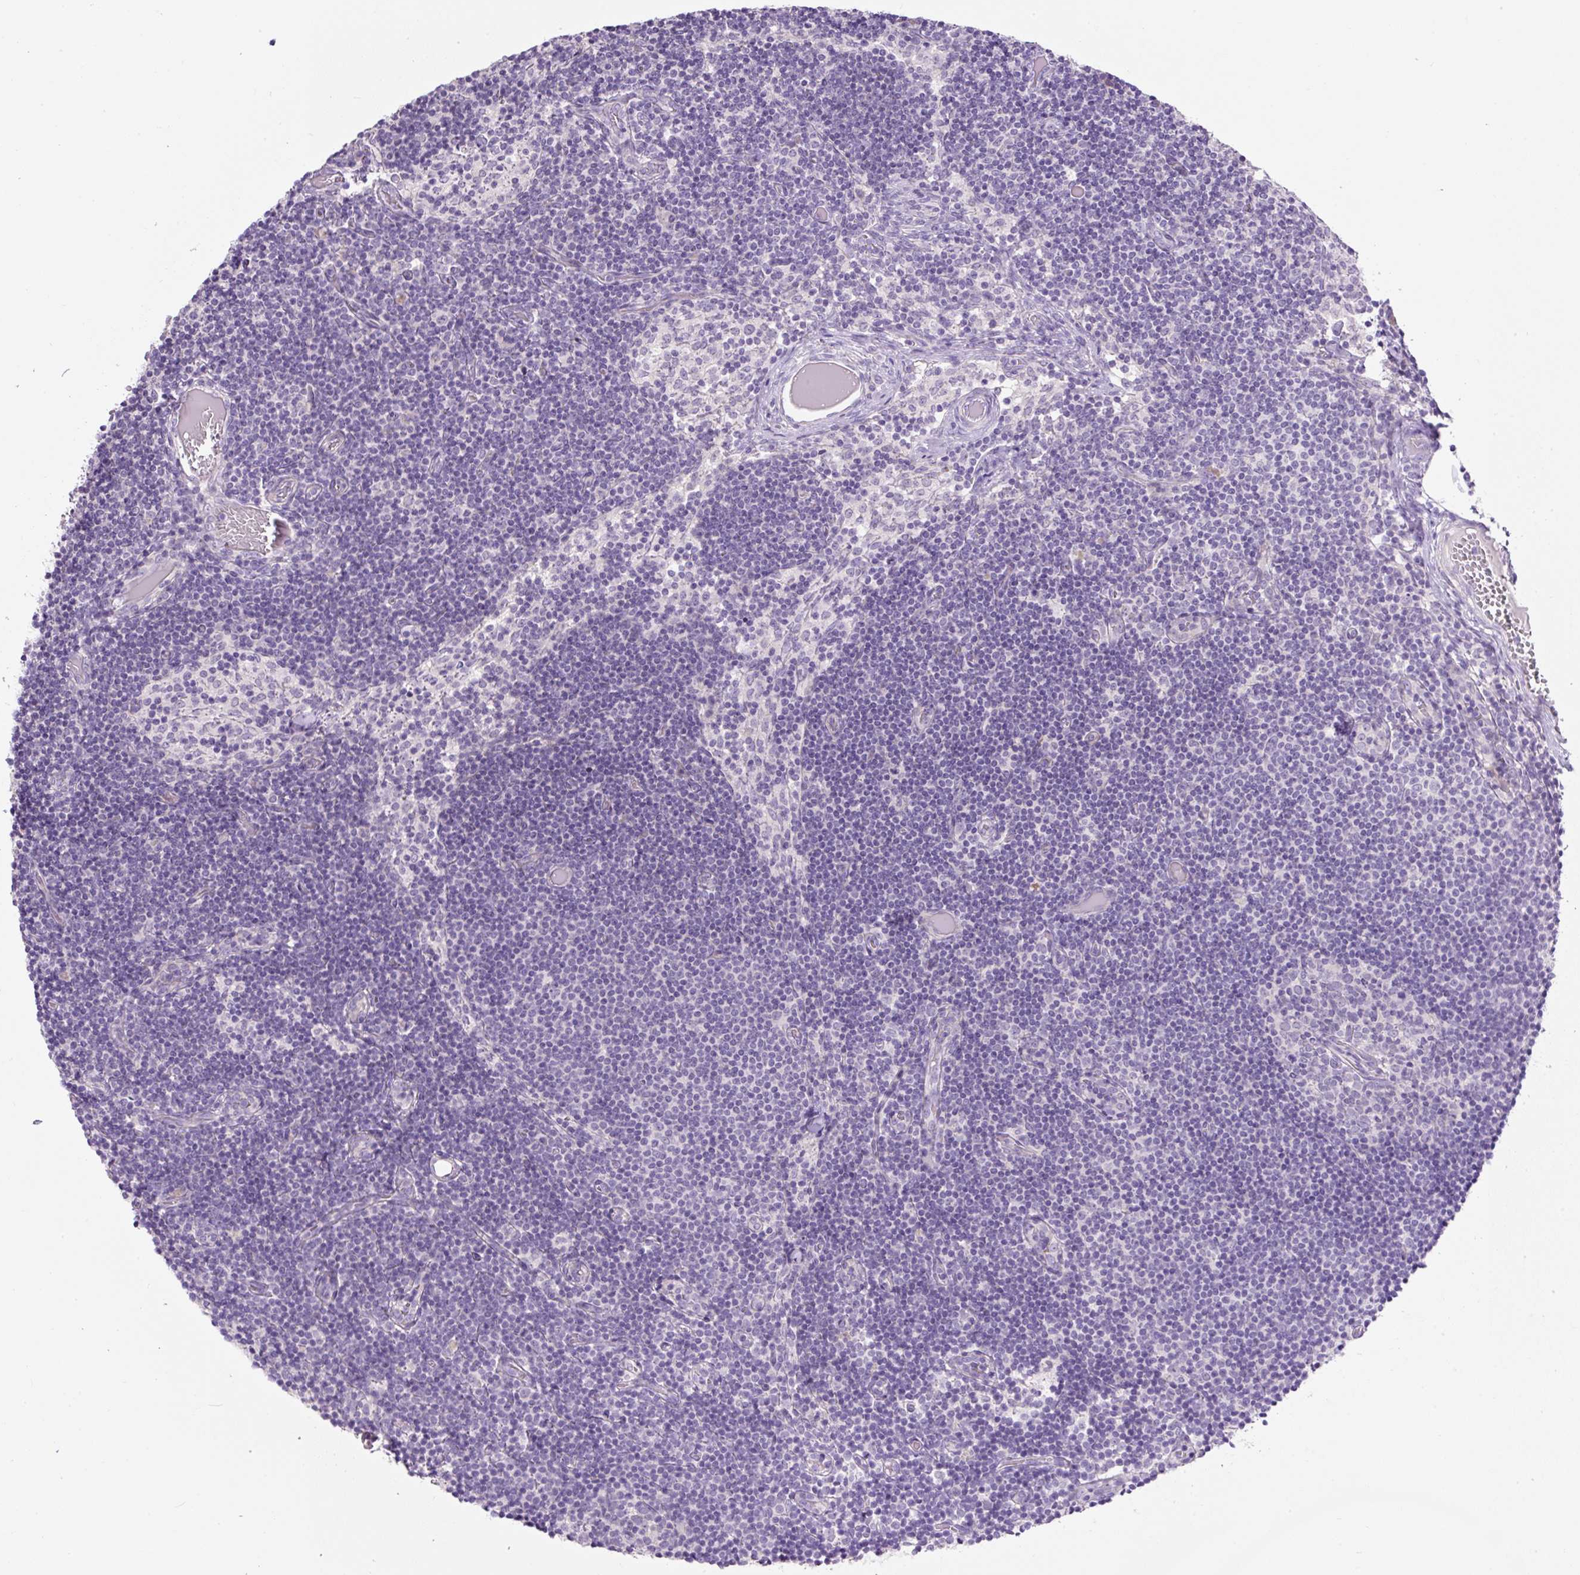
{"staining": {"intensity": "negative", "quantity": "none", "location": "none"}, "tissue": "lymph node", "cell_type": "Germinal center cells", "image_type": "normal", "snomed": [{"axis": "morphology", "description": "Normal tissue, NOS"}, {"axis": "topography", "description": "Lymph node"}], "caption": "Immunohistochemistry micrograph of normal lymph node: human lymph node stained with DAB (3,3'-diaminobenzidine) exhibits no significant protein expression in germinal center cells. The staining was performed using DAB (3,3'-diaminobenzidine) to visualize the protein expression in brown, while the nuclei were stained in blue with hematoxylin (Magnification: 20x).", "gene": "OGDHL", "patient": {"sex": "female", "age": 31}}